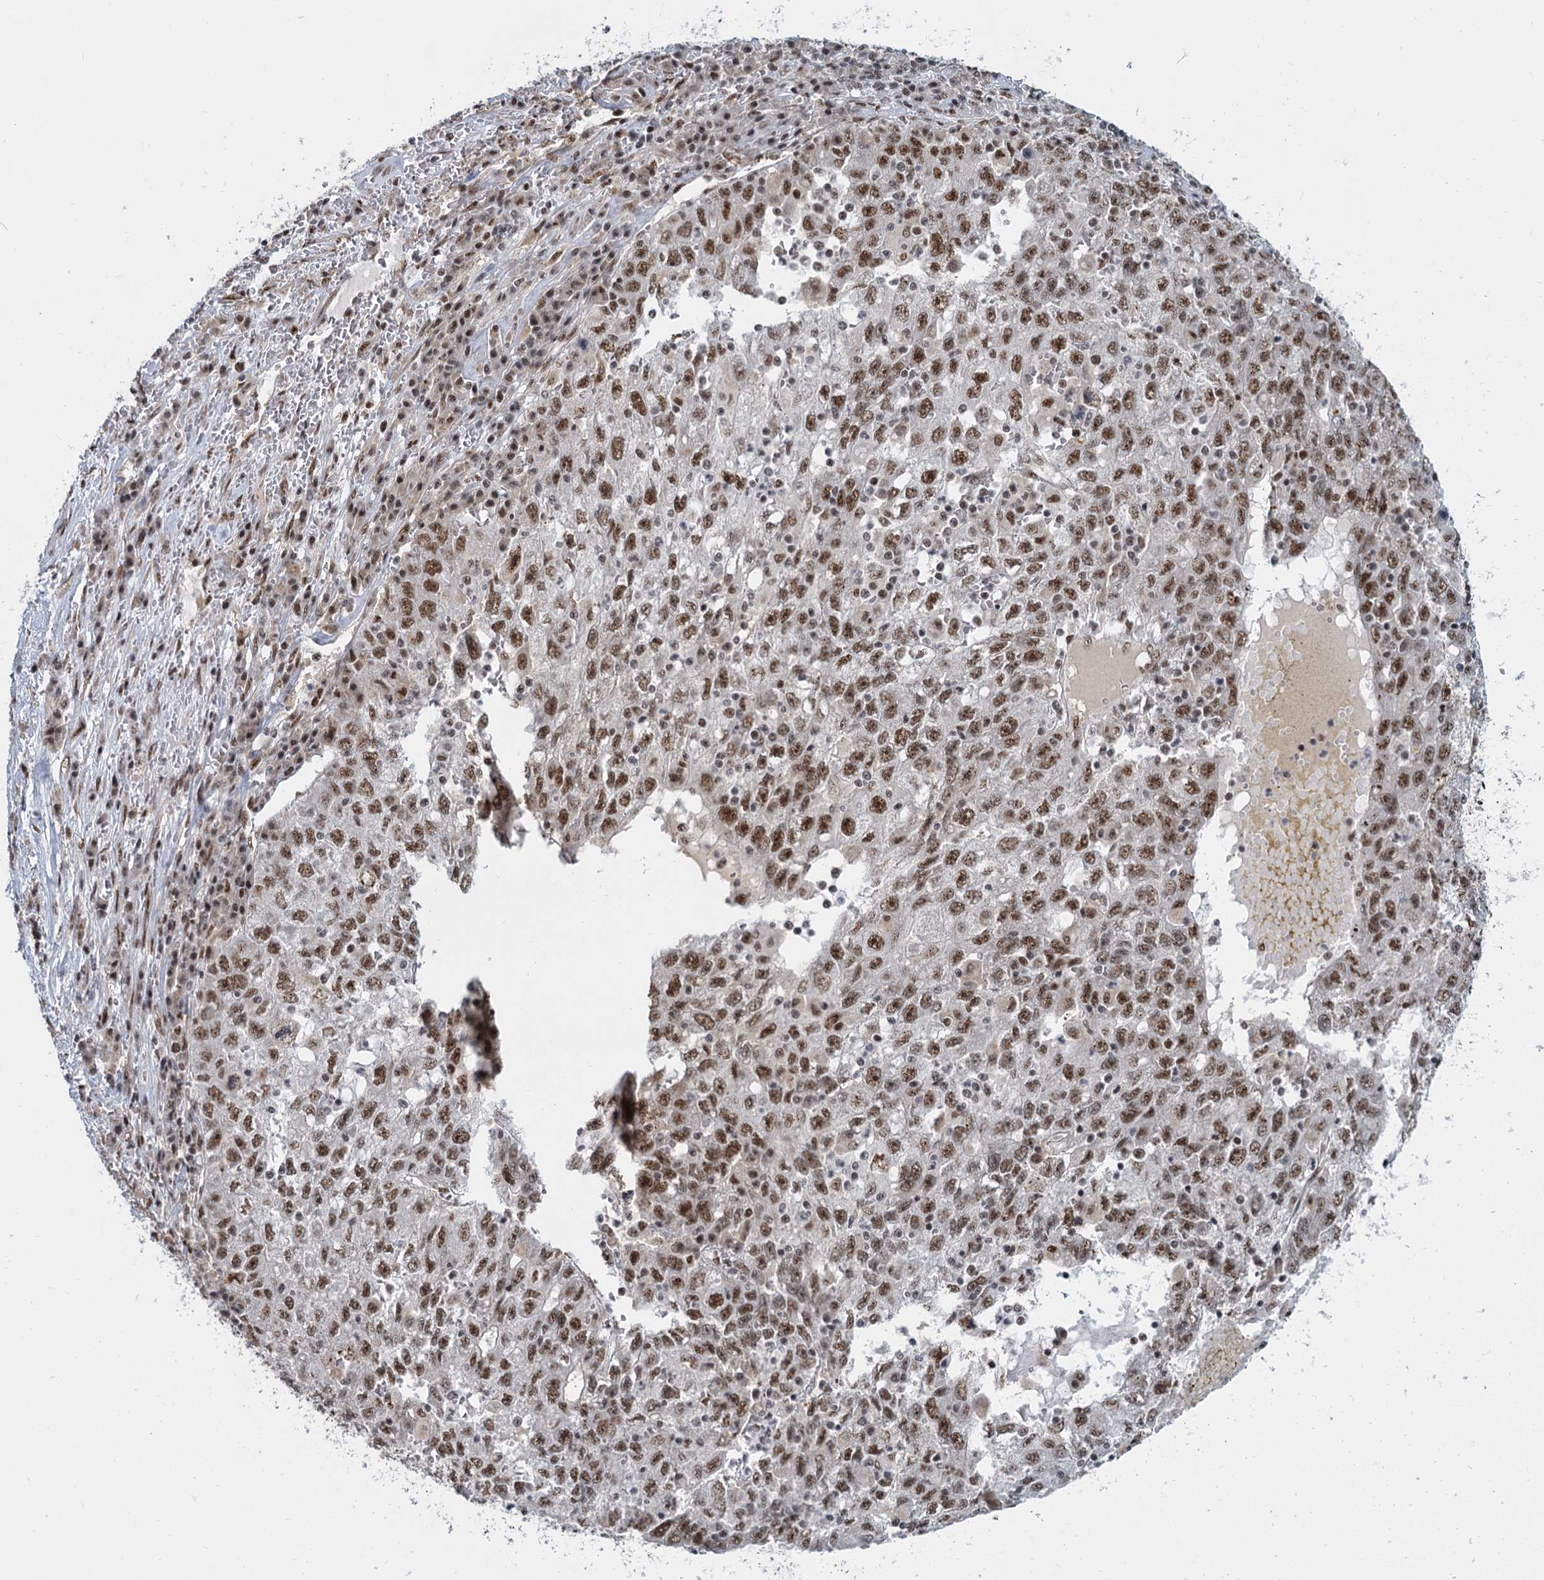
{"staining": {"intensity": "moderate", "quantity": ">75%", "location": "nuclear"}, "tissue": "liver cancer", "cell_type": "Tumor cells", "image_type": "cancer", "snomed": [{"axis": "morphology", "description": "Carcinoma, Hepatocellular, NOS"}, {"axis": "topography", "description": "Liver"}], "caption": "Immunohistochemical staining of liver cancer shows medium levels of moderate nuclear protein expression in approximately >75% of tumor cells.", "gene": "WBP4", "patient": {"sex": "male", "age": 49}}